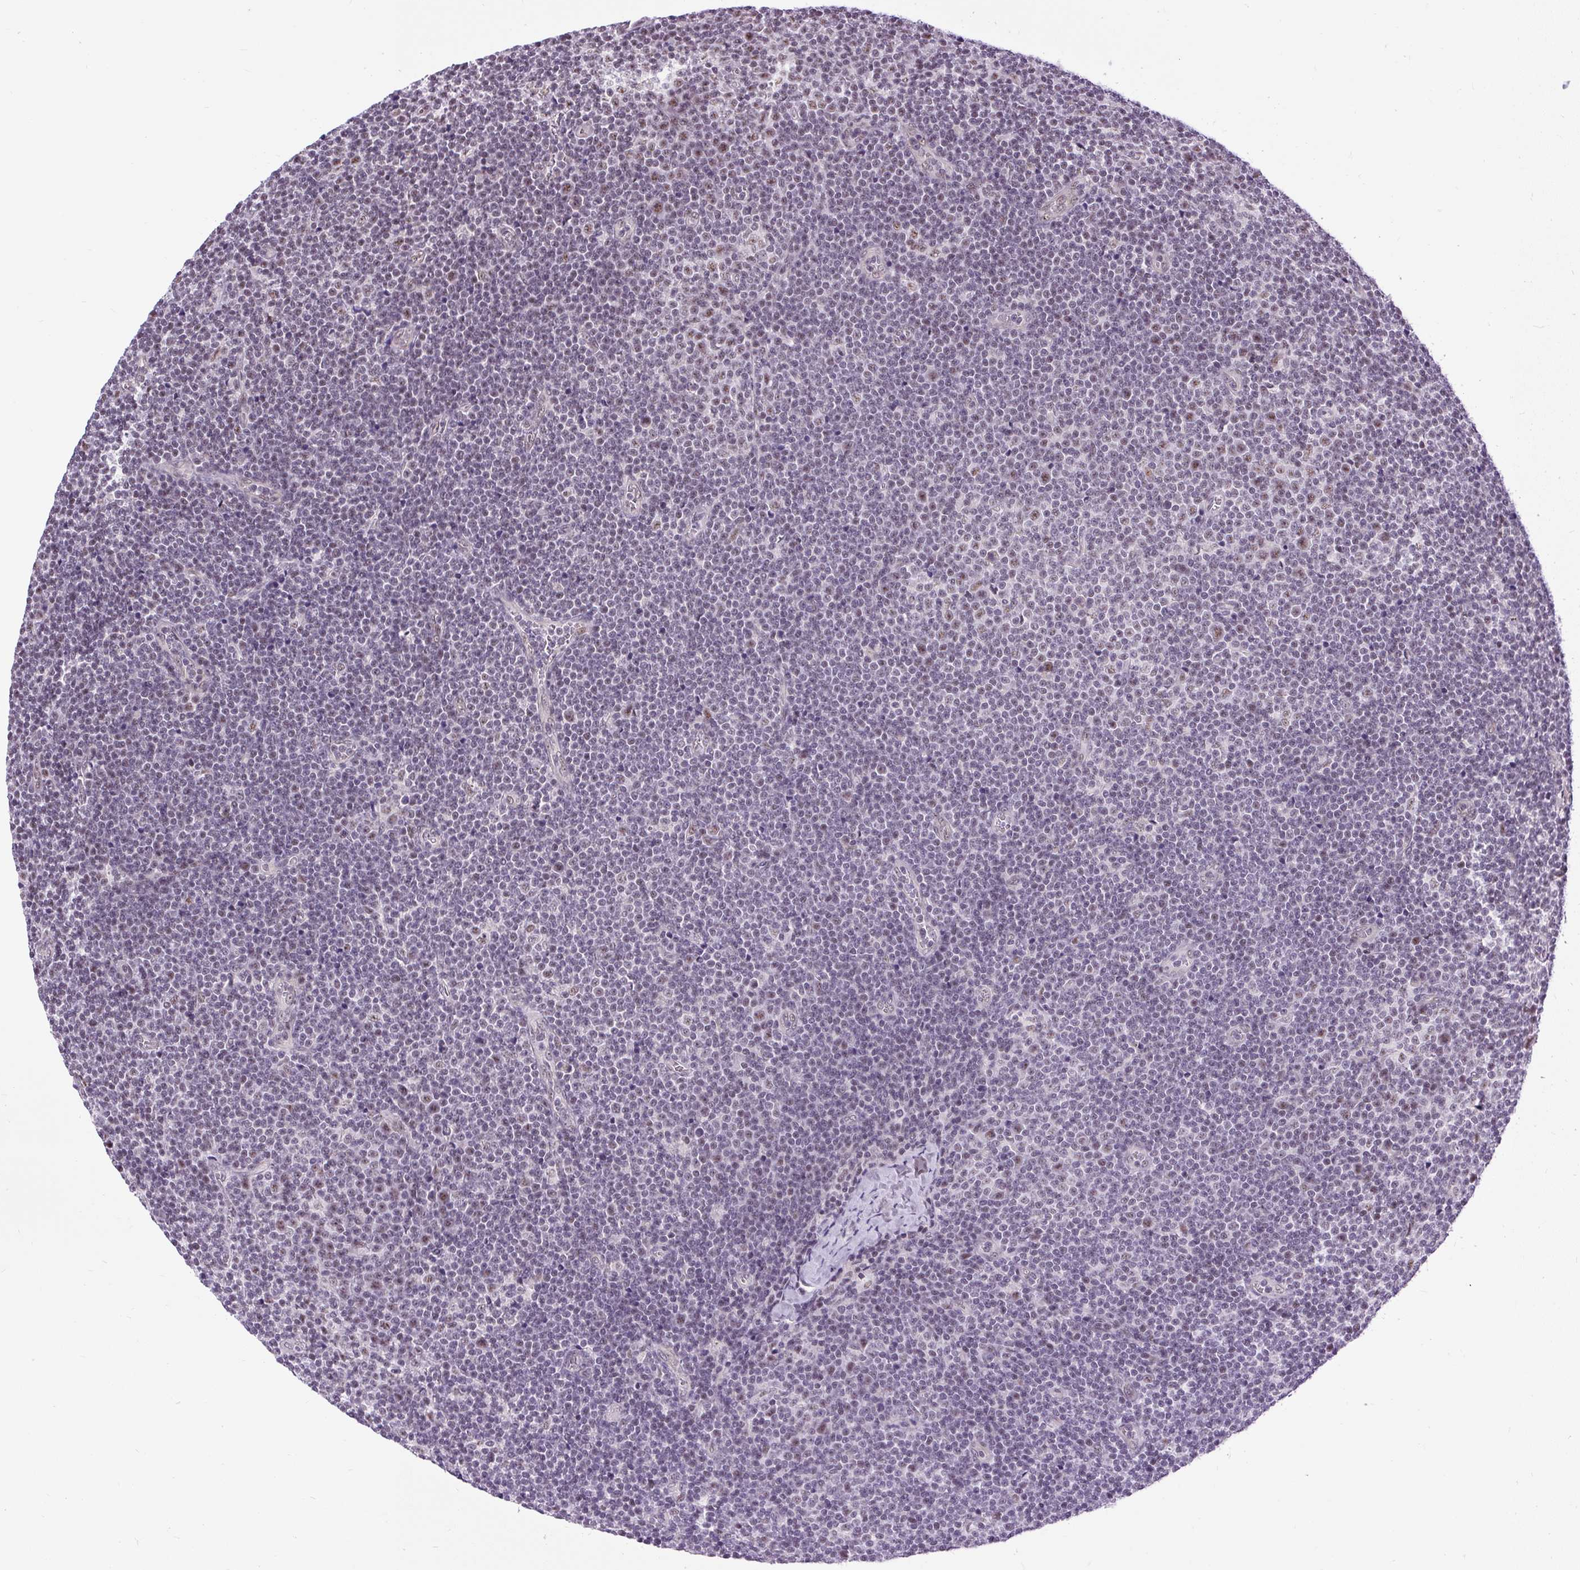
{"staining": {"intensity": "negative", "quantity": "none", "location": "none"}, "tissue": "lymphoma", "cell_type": "Tumor cells", "image_type": "cancer", "snomed": [{"axis": "morphology", "description": "Malignant lymphoma, non-Hodgkin's type, Low grade"}, {"axis": "topography", "description": "Lymph node"}], "caption": "Photomicrograph shows no protein expression in tumor cells of low-grade malignant lymphoma, non-Hodgkin's type tissue.", "gene": "SMC5", "patient": {"sex": "male", "age": 48}}